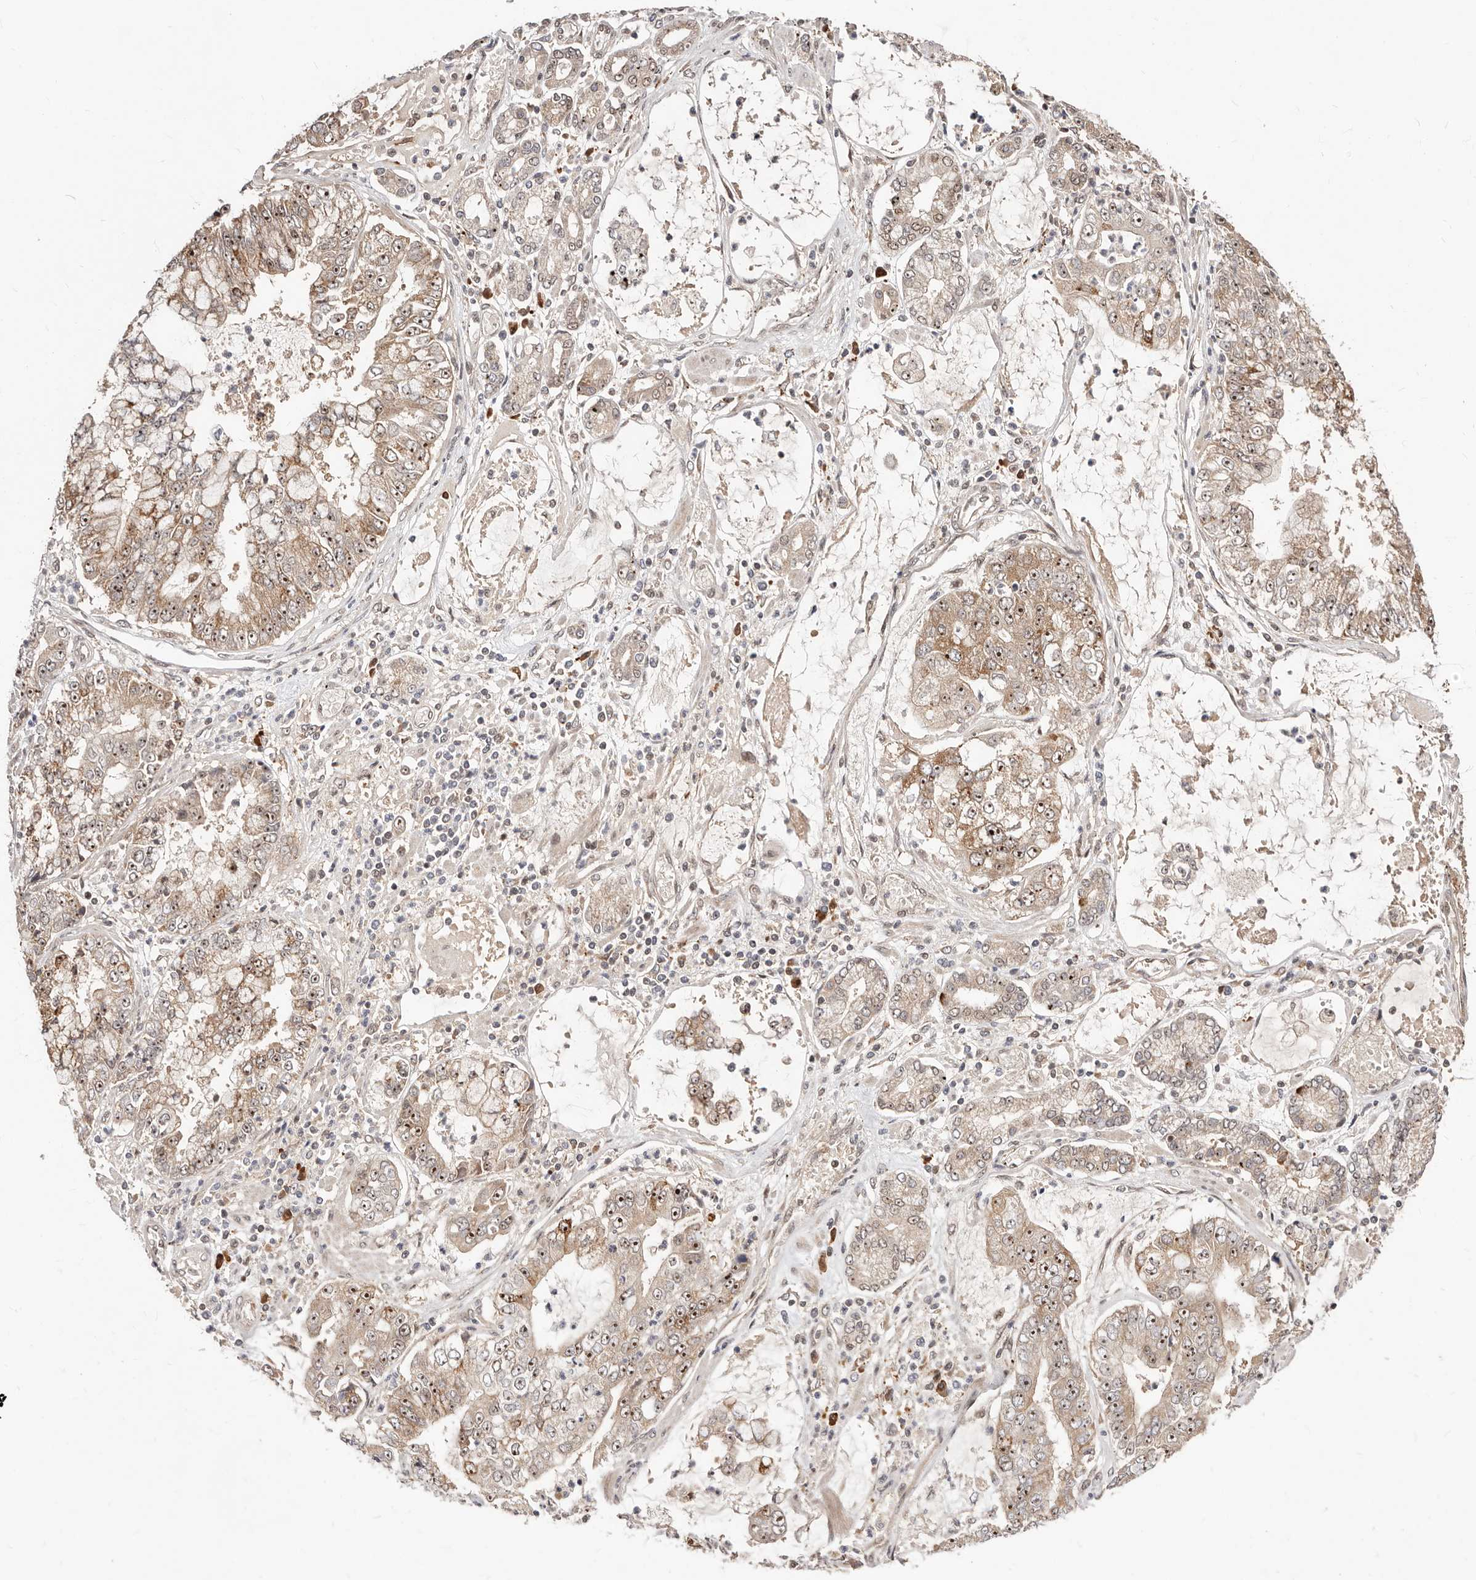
{"staining": {"intensity": "moderate", "quantity": "25%-75%", "location": "cytoplasmic/membranous,nuclear"}, "tissue": "stomach cancer", "cell_type": "Tumor cells", "image_type": "cancer", "snomed": [{"axis": "morphology", "description": "Adenocarcinoma, NOS"}, {"axis": "topography", "description": "Stomach"}], "caption": "Tumor cells exhibit moderate cytoplasmic/membranous and nuclear expression in approximately 25%-75% of cells in stomach adenocarcinoma.", "gene": "APOL6", "patient": {"sex": "male", "age": 76}}